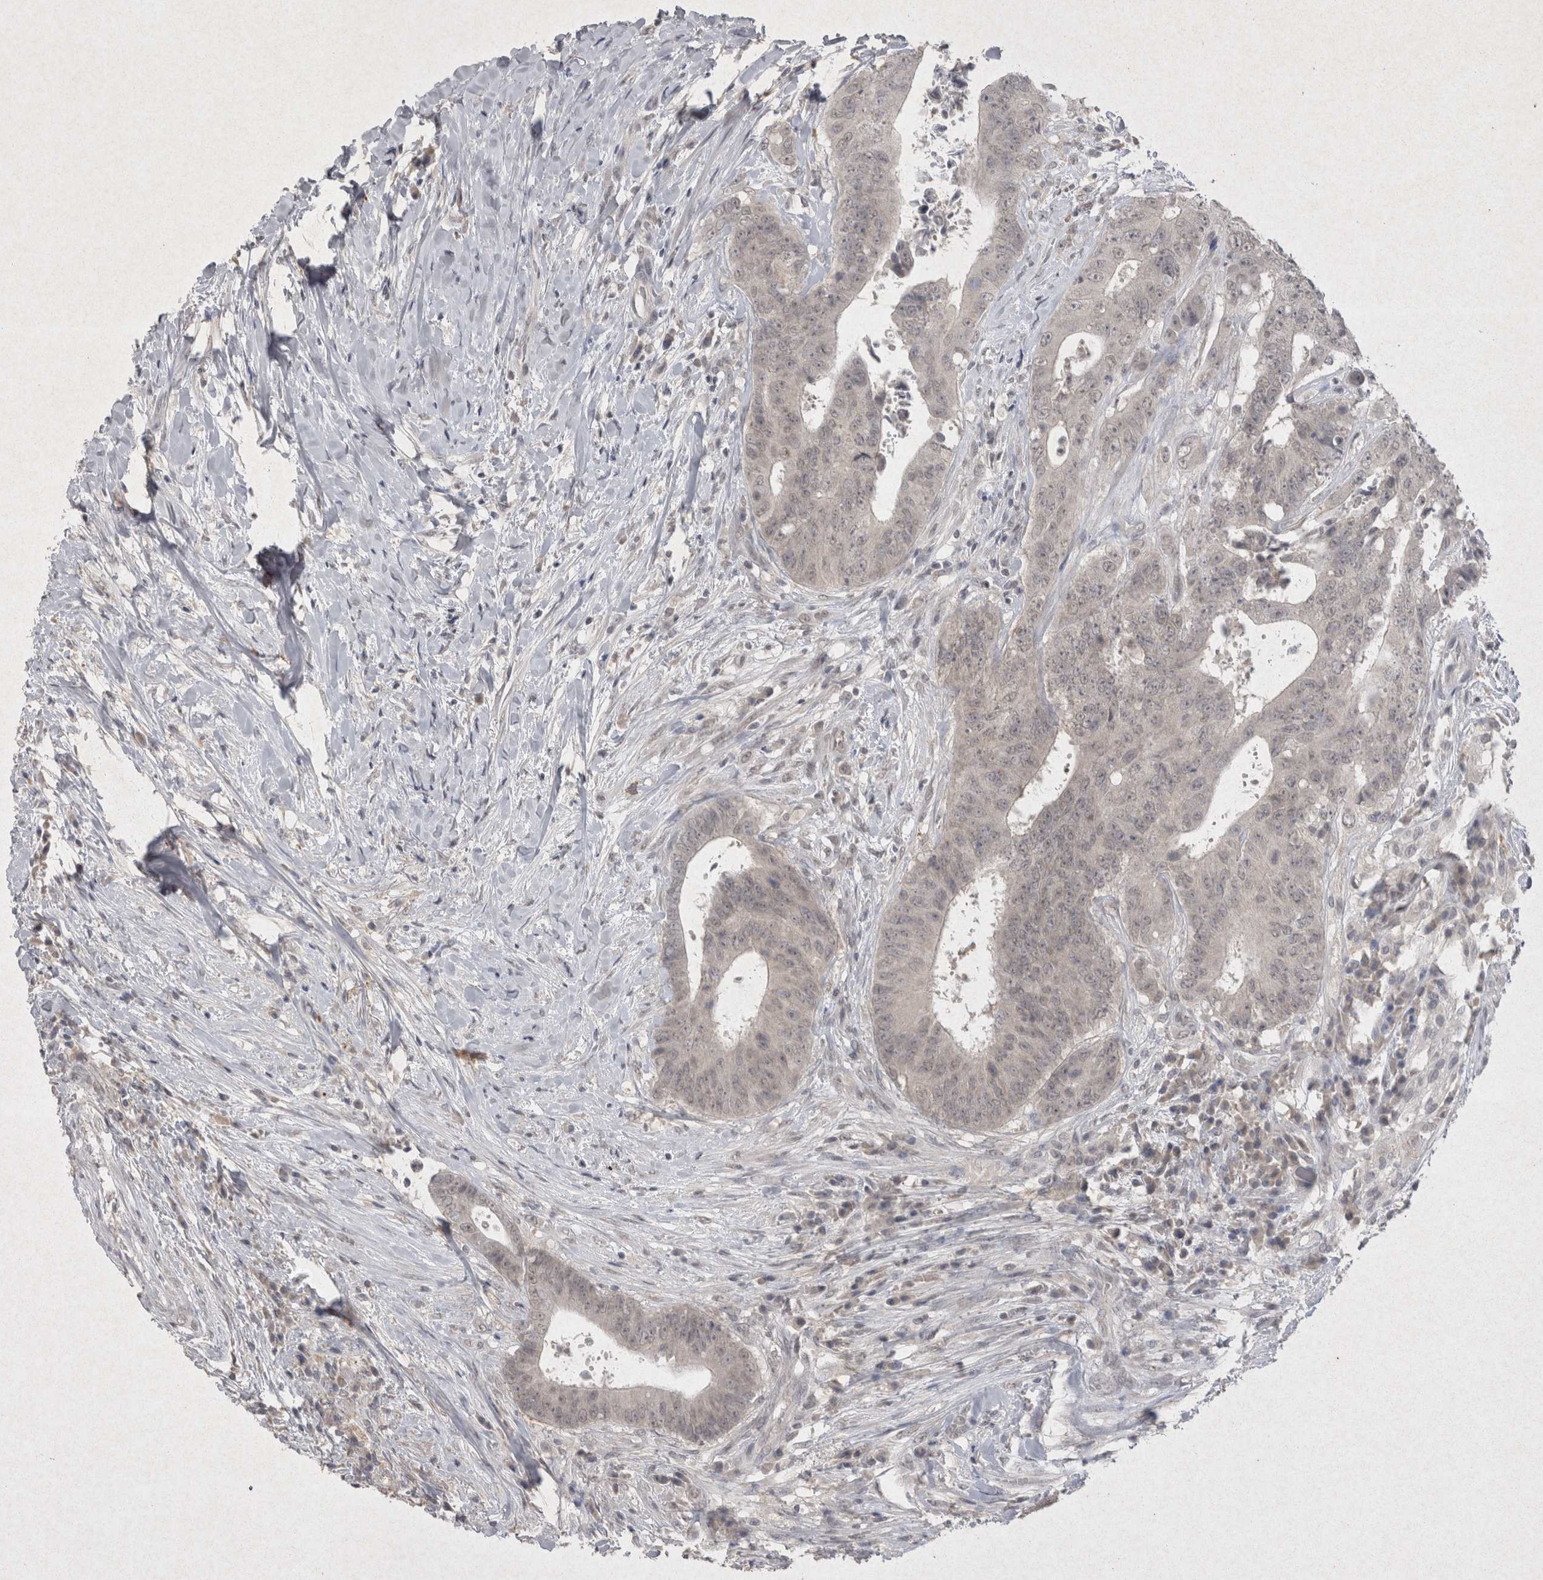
{"staining": {"intensity": "negative", "quantity": "none", "location": "none"}, "tissue": "colorectal cancer", "cell_type": "Tumor cells", "image_type": "cancer", "snomed": [{"axis": "morphology", "description": "Adenocarcinoma, NOS"}, {"axis": "topography", "description": "Rectum"}], "caption": "Immunohistochemistry (IHC) image of colorectal adenocarcinoma stained for a protein (brown), which exhibits no positivity in tumor cells.", "gene": "LYVE1", "patient": {"sex": "male", "age": 72}}